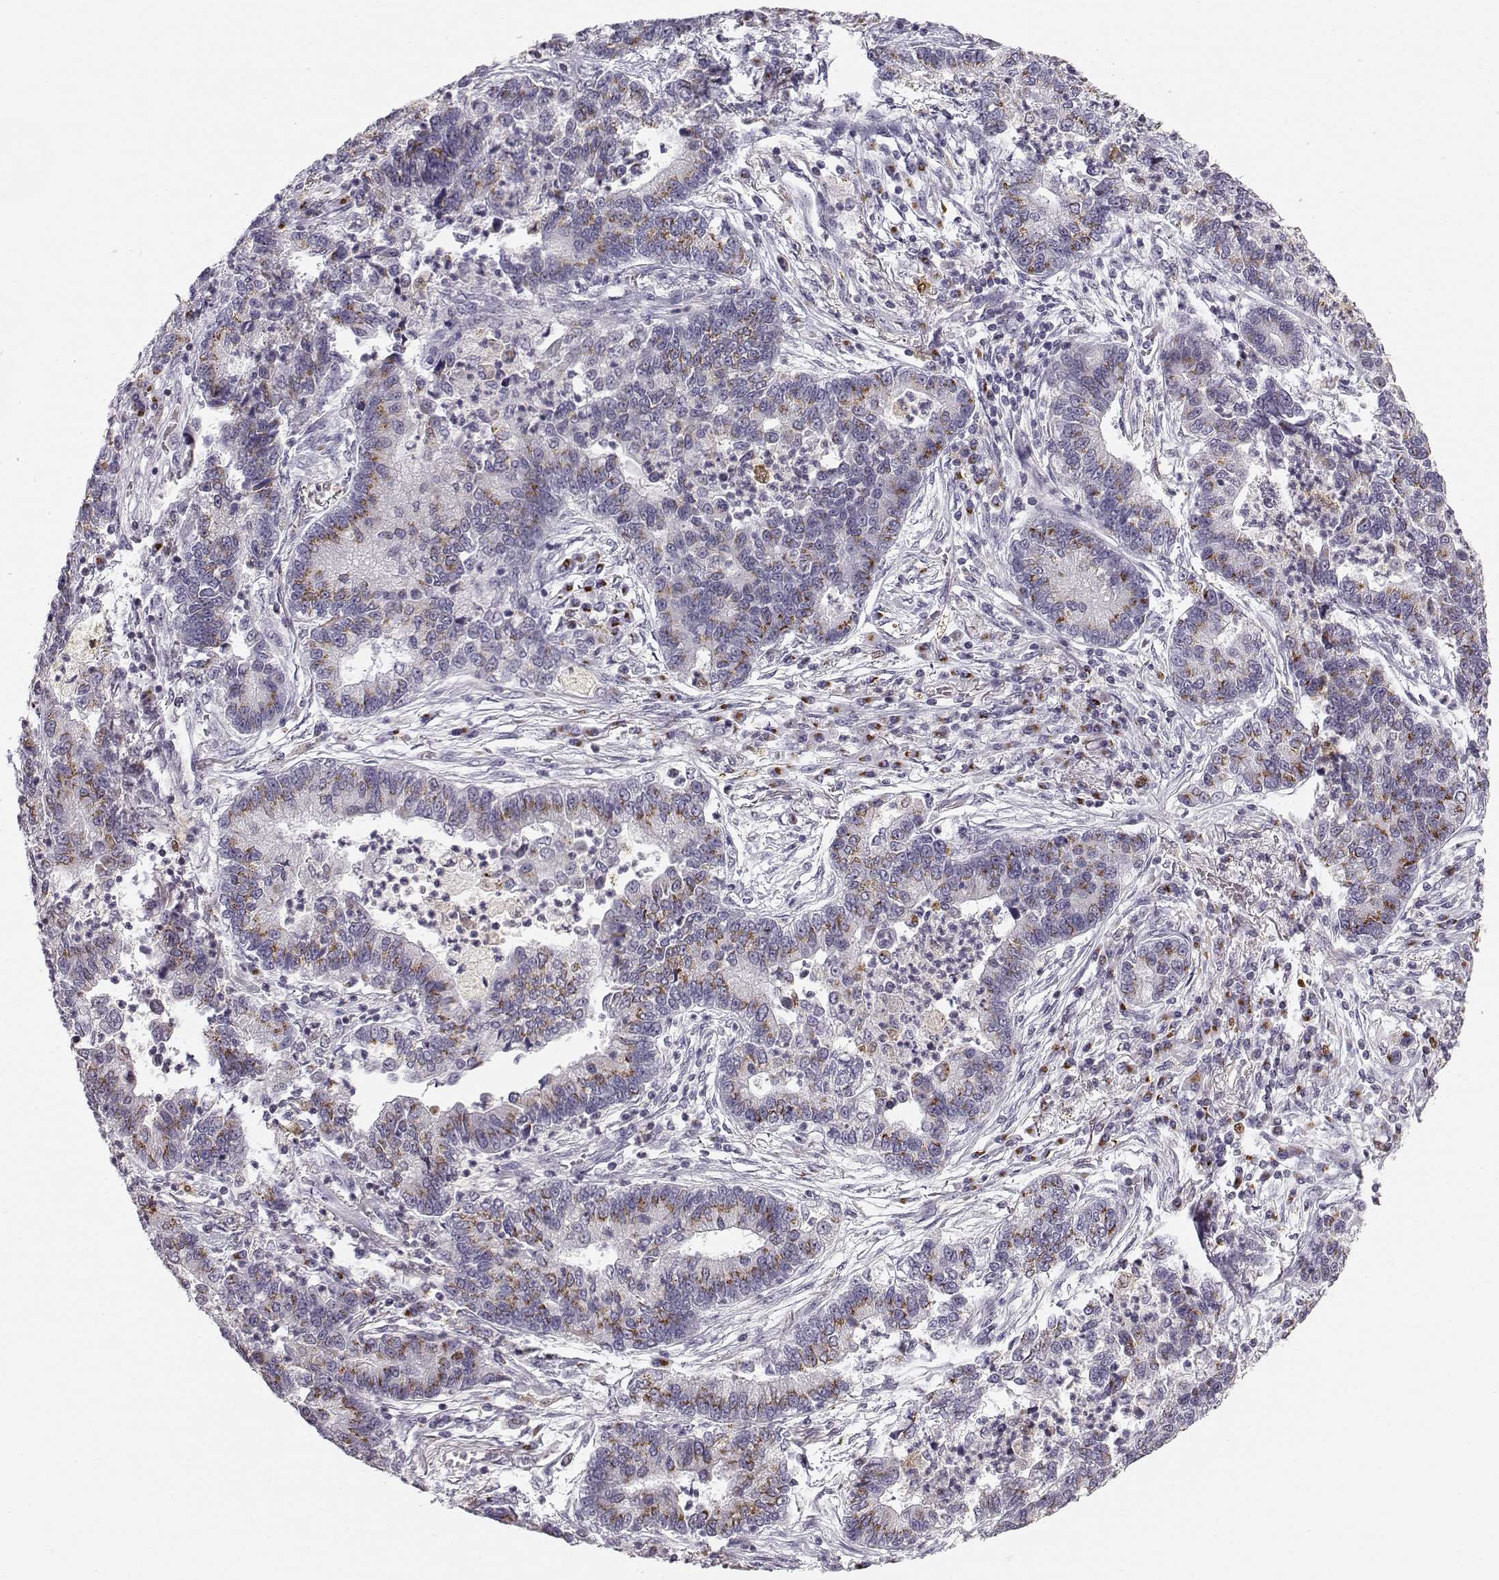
{"staining": {"intensity": "moderate", "quantity": "<25%", "location": "cytoplasmic/membranous"}, "tissue": "lung cancer", "cell_type": "Tumor cells", "image_type": "cancer", "snomed": [{"axis": "morphology", "description": "Adenocarcinoma, NOS"}, {"axis": "topography", "description": "Lung"}], "caption": "Immunohistochemistry (IHC) (DAB) staining of adenocarcinoma (lung) shows moderate cytoplasmic/membranous protein positivity in approximately <25% of tumor cells.", "gene": "HTR7", "patient": {"sex": "female", "age": 57}}